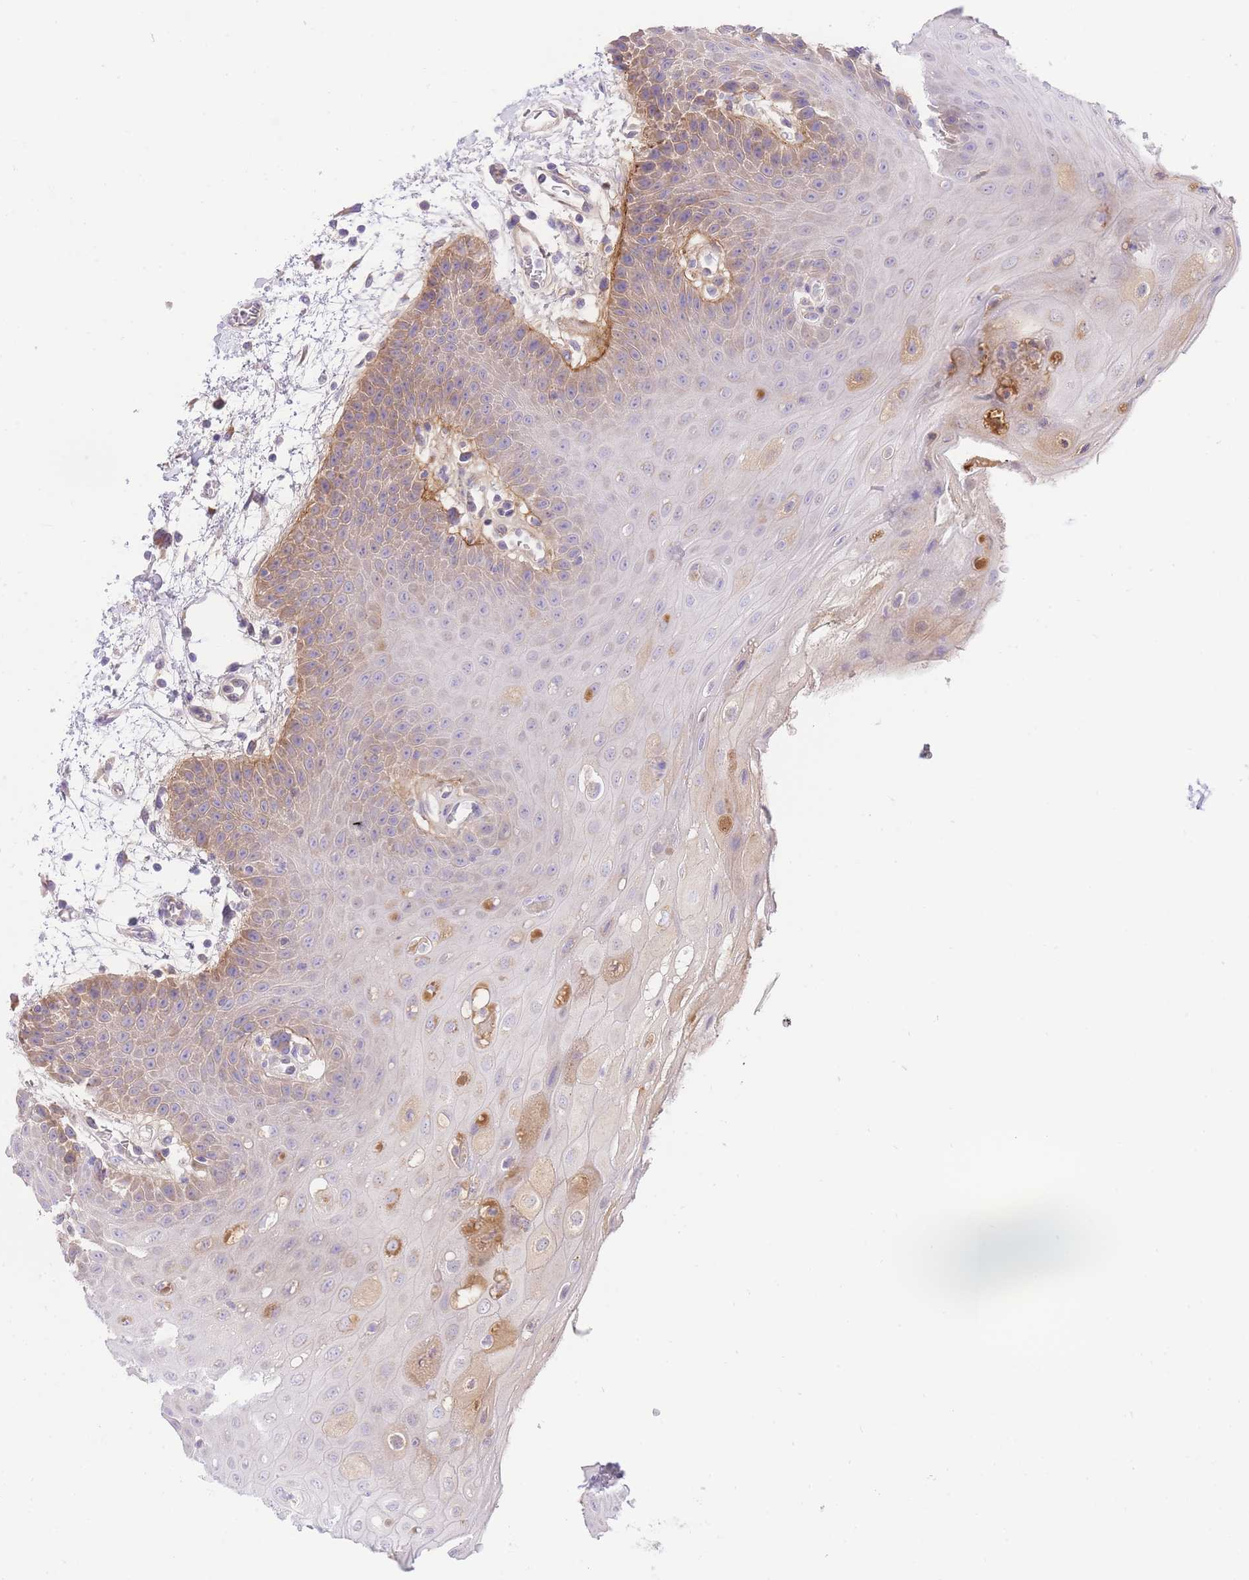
{"staining": {"intensity": "weak", "quantity": "25%-75%", "location": "cytoplasmic/membranous"}, "tissue": "oral mucosa", "cell_type": "Squamous epithelial cells", "image_type": "normal", "snomed": [{"axis": "morphology", "description": "Normal tissue, NOS"}, {"axis": "topography", "description": "Oral tissue"}, {"axis": "topography", "description": "Tounge, NOS"}], "caption": "DAB immunohistochemical staining of unremarkable human oral mucosa exhibits weak cytoplasmic/membranous protein positivity in about 25%-75% of squamous epithelial cells.", "gene": "LIPH", "patient": {"sex": "female", "age": 59}}